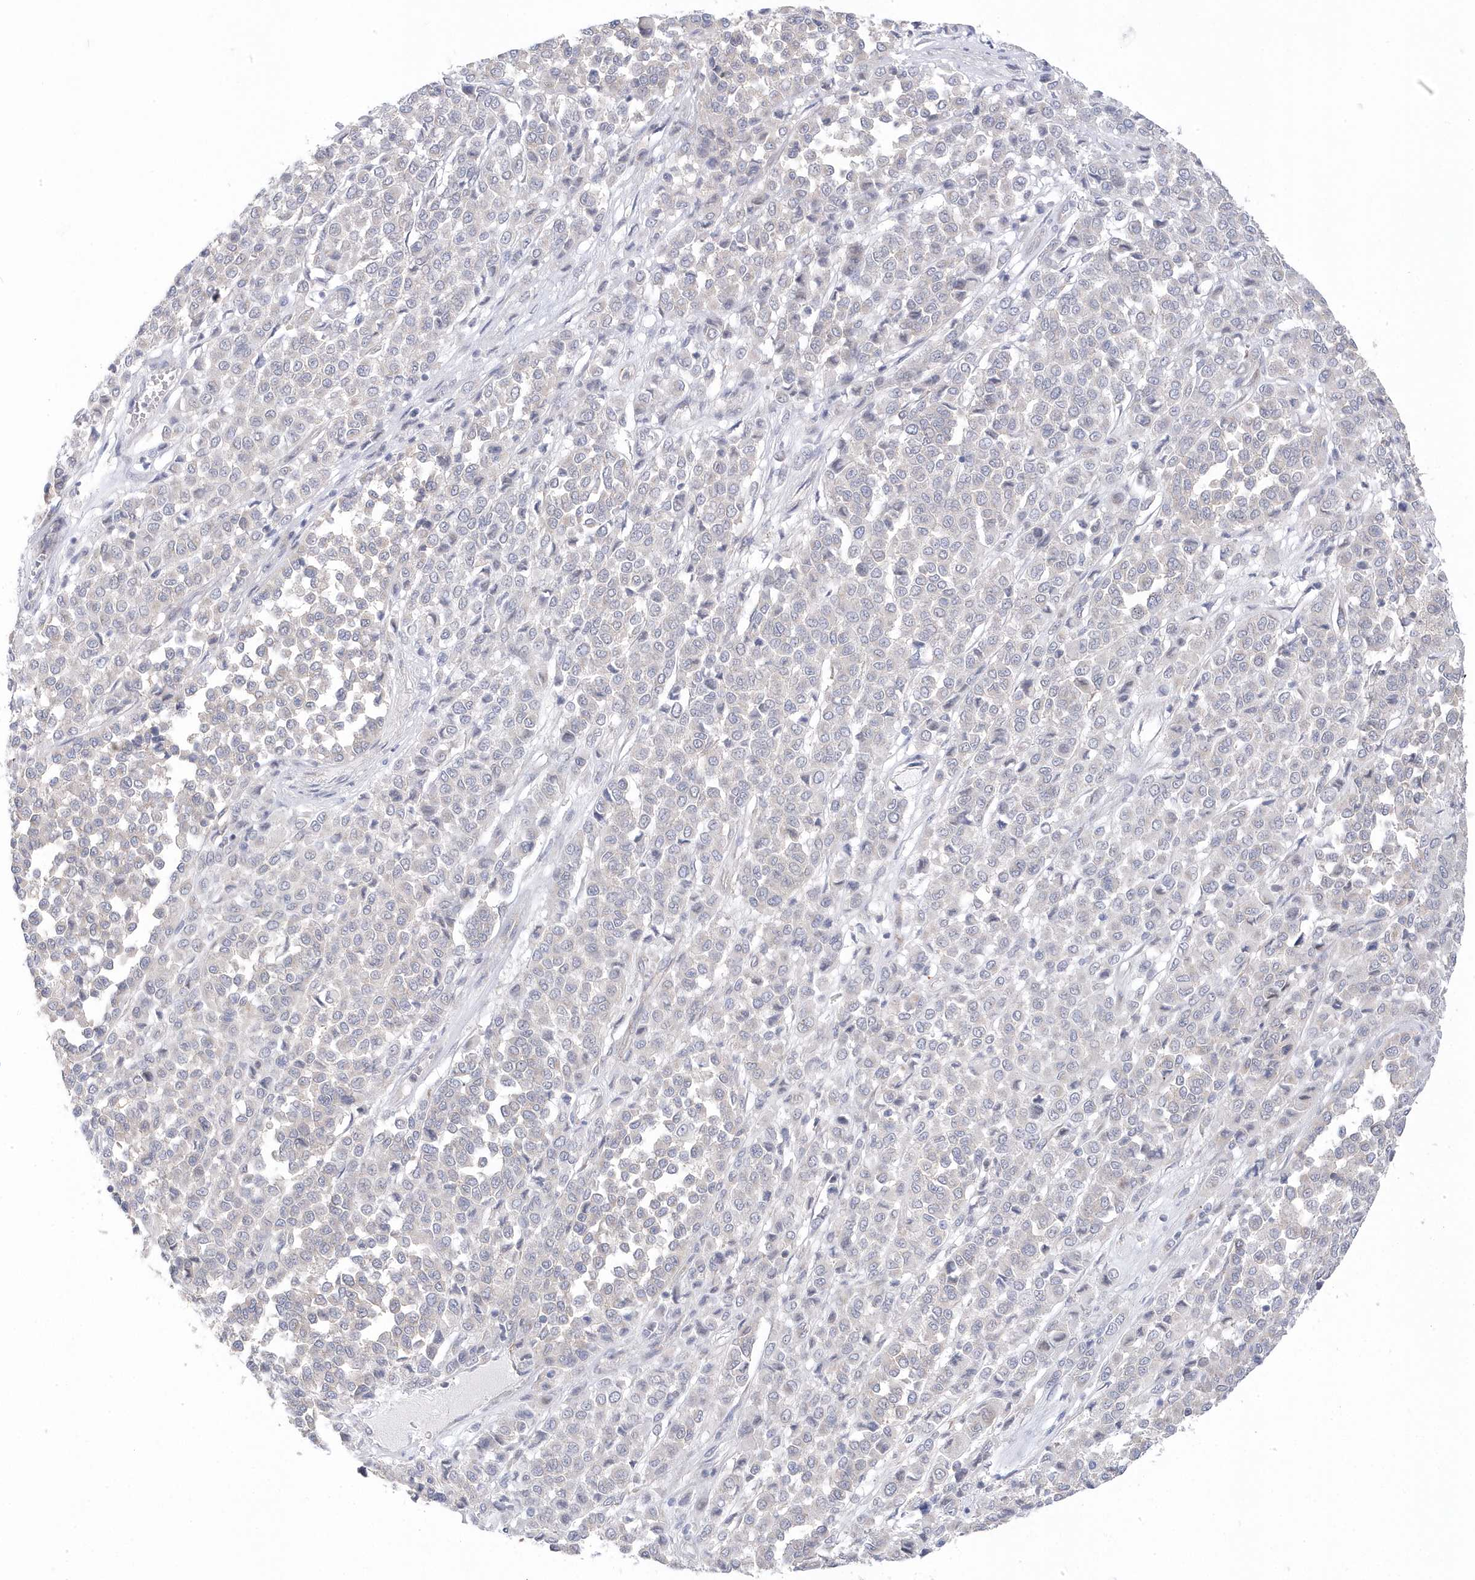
{"staining": {"intensity": "negative", "quantity": "none", "location": "none"}, "tissue": "melanoma", "cell_type": "Tumor cells", "image_type": "cancer", "snomed": [{"axis": "morphology", "description": "Malignant melanoma, Metastatic site"}, {"axis": "topography", "description": "Pancreas"}], "caption": "IHC image of neoplastic tissue: human malignant melanoma (metastatic site) stained with DAB (3,3'-diaminobenzidine) demonstrates no significant protein positivity in tumor cells. (DAB immunohistochemistry visualized using brightfield microscopy, high magnification).", "gene": "ANAPC1", "patient": {"sex": "female", "age": 30}}